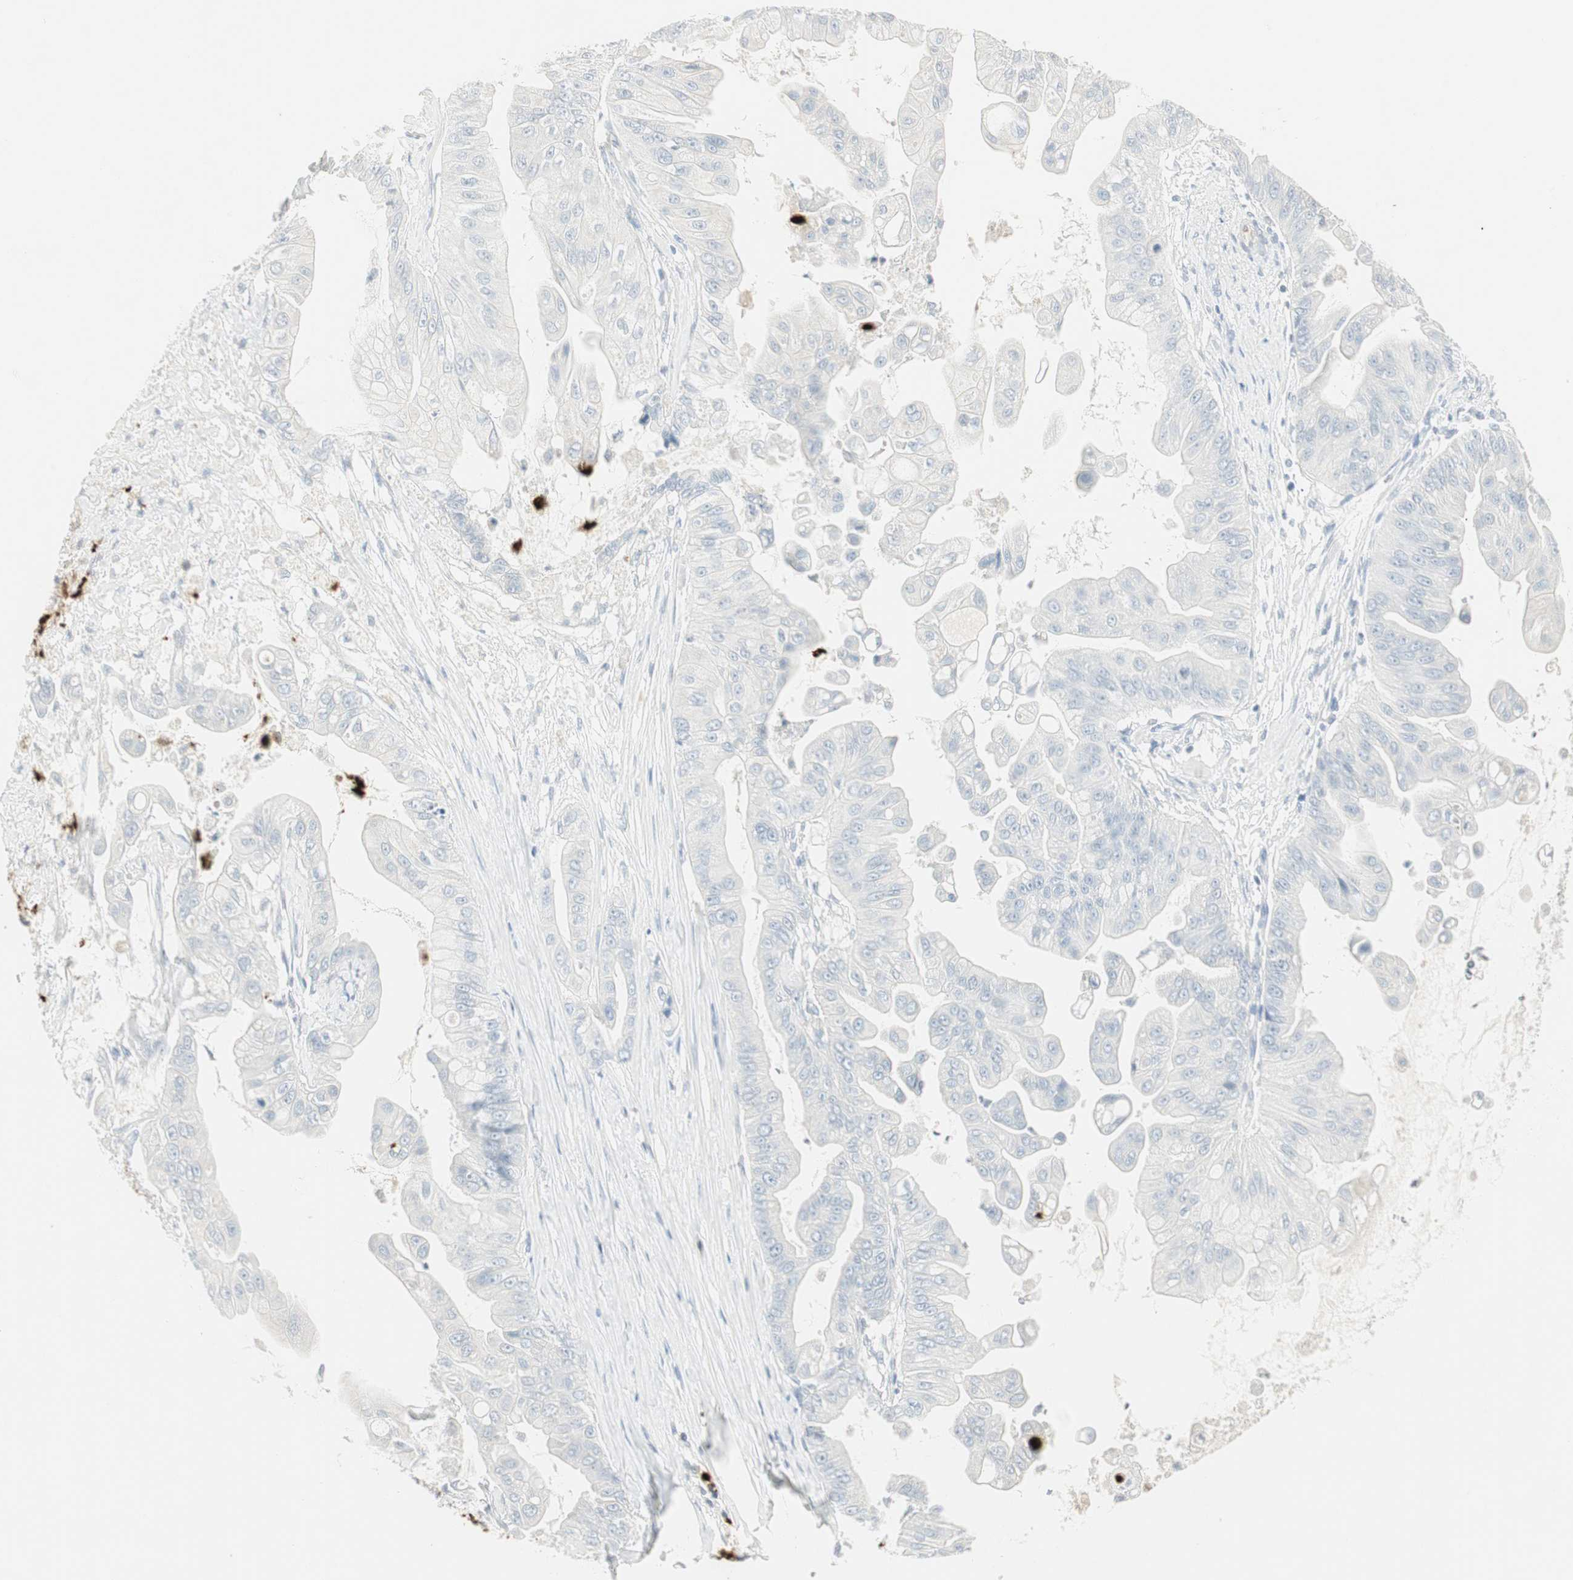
{"staining": {"intensity": "negative", "quantity": "none", "location": "none"}, "tissue": "pancreatic cancer", "cell_type": "Tumor cells", "image_type": "cancer", "snomed": [{"axis": "morphology", "description": "Adenocarcinoma, NOS"}, {"axis": "topography", "description": "Pancreas"}], "caption": "DAB immunohistochemical staining of human pancreatic cancer (adenocarcinoma) exhibits no significant positivity in tumor cells.", "gene": "PRTN3", "patient": {"sex": "female", "age": 75}}